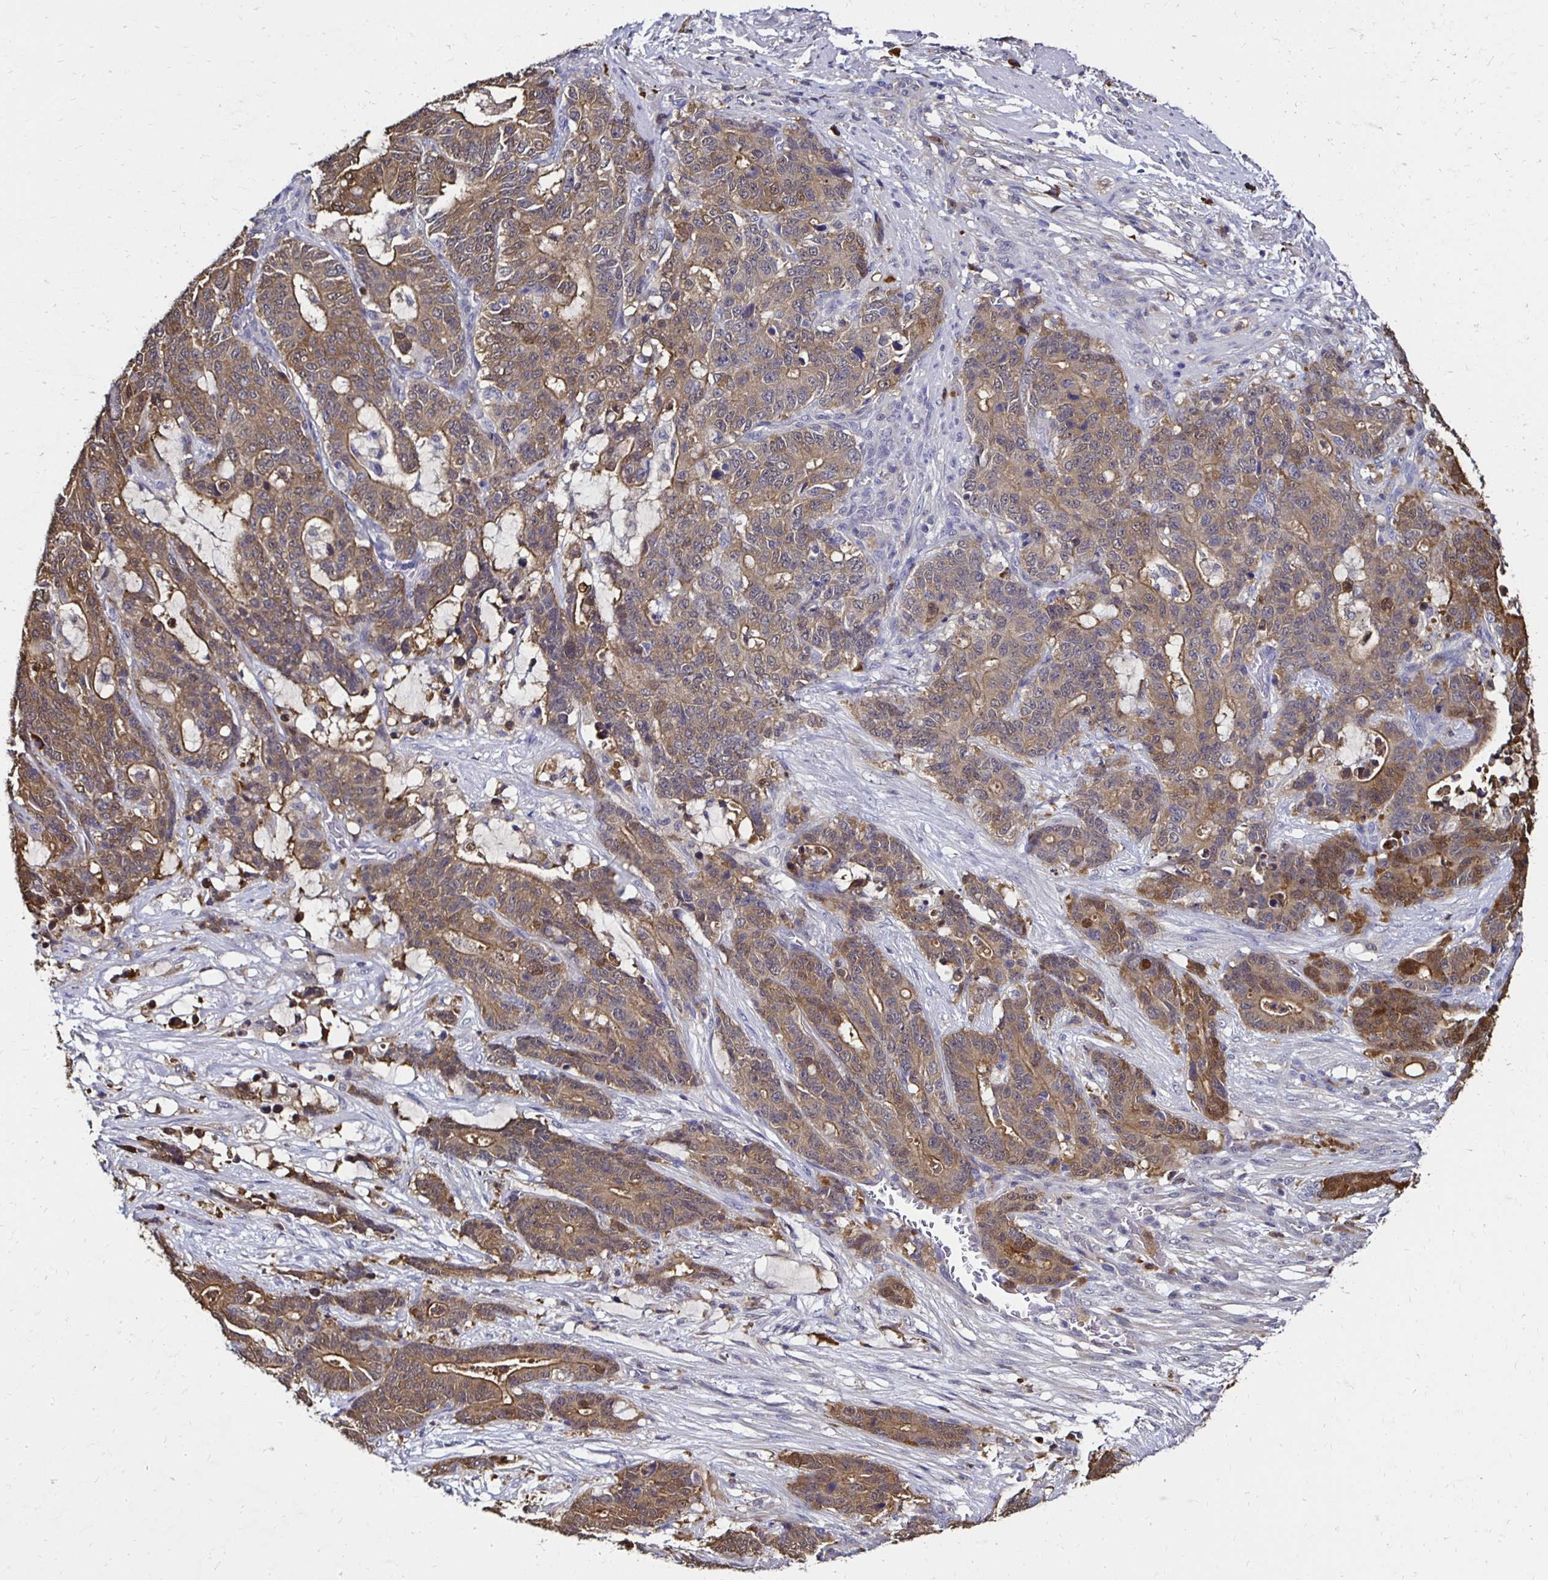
{"staining": {"intensity": "weak", "quantity": ">75%", "location": "cytoplasmic/membranous"}, "tissue": "stomach cancer", "cell_type": "Tumor cells", "image_type": "cancer", "snomed": [{"axis": "morphology", "description": "Normal tissue, NOS"}, {"axis": "morphology", "description": "Adenocarcinoma, NOS"}, {"axis": "topography", "description": "Stomach"}], "caption": "Immunohistochemistry (IHC) (DAB) staining of stomach adenocarcinoma exhibits weak cytoplasmic/membranous protein positivity in about >75% of tumor cells. (Stains: DAB (3,3'-diaminobenzidine) in brown, nuclei in blue, Microscopy: brightfield microscopy at high magnification).", "gene": "TXN", "patient": {"sex": "female", "age": 64}}